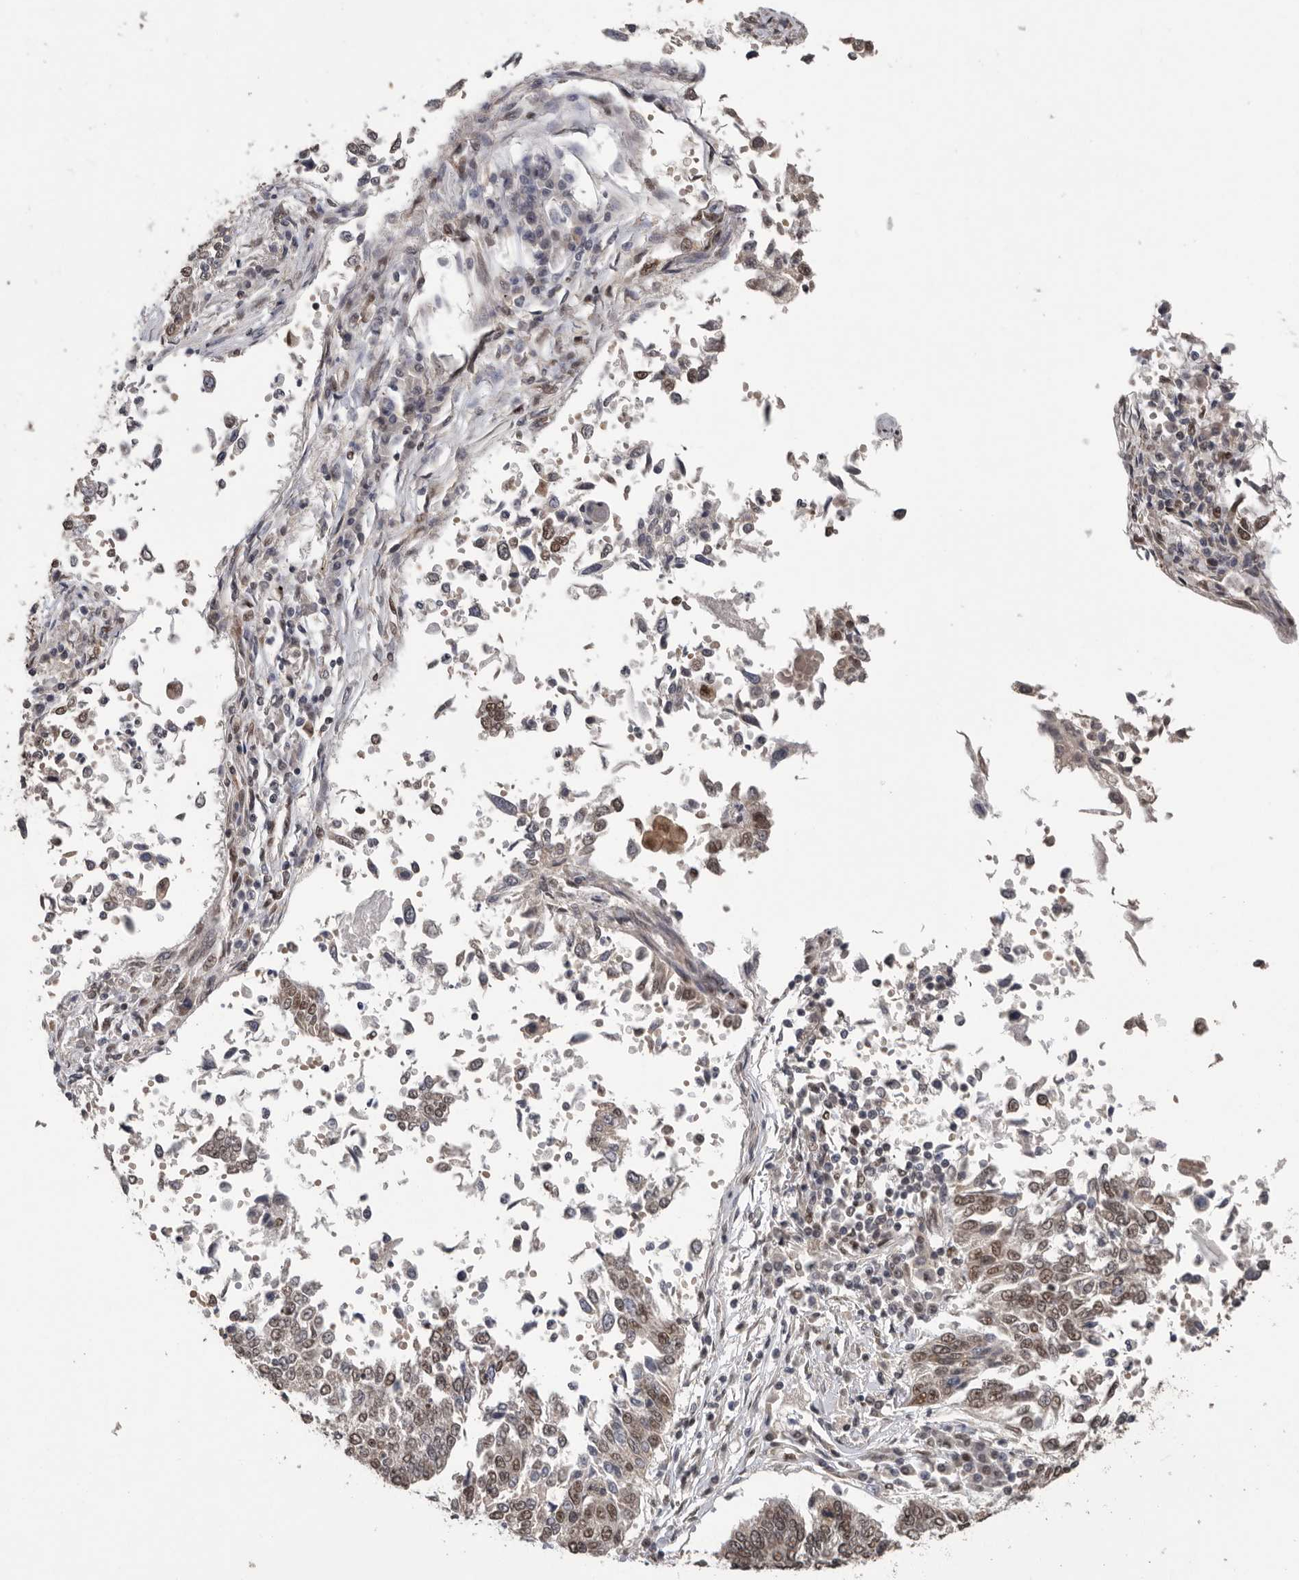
{"staining": {"intensity": "moderate", "quantity": ">75%", "location": "nuclear"}, "tissue": "lung cancer", "cell_type": "Tumor cells", "image_type": "cancer", "snomed": [{"axis": "morphology", "description": "Normal tissue, NOS"}, {"axis": "morphology", "description": "Squamous cell carcinoma, NOS"}, {"axis": "topography", "description": "Cartilage tissue"}, {"axis": "topography", "description": "Bronchus"}, {"axis": "topography", "description": "Lung"}, {"axis": "topography", "description": "Peripheral nerve tissue"}], "caption": "Protein expression analysis of lung cancer demonstrates moderate nuclear staining in approximately >75% of tumor cells.", "gene": "PPP1R10", "patient": {"sex": "female", "age": 49}}